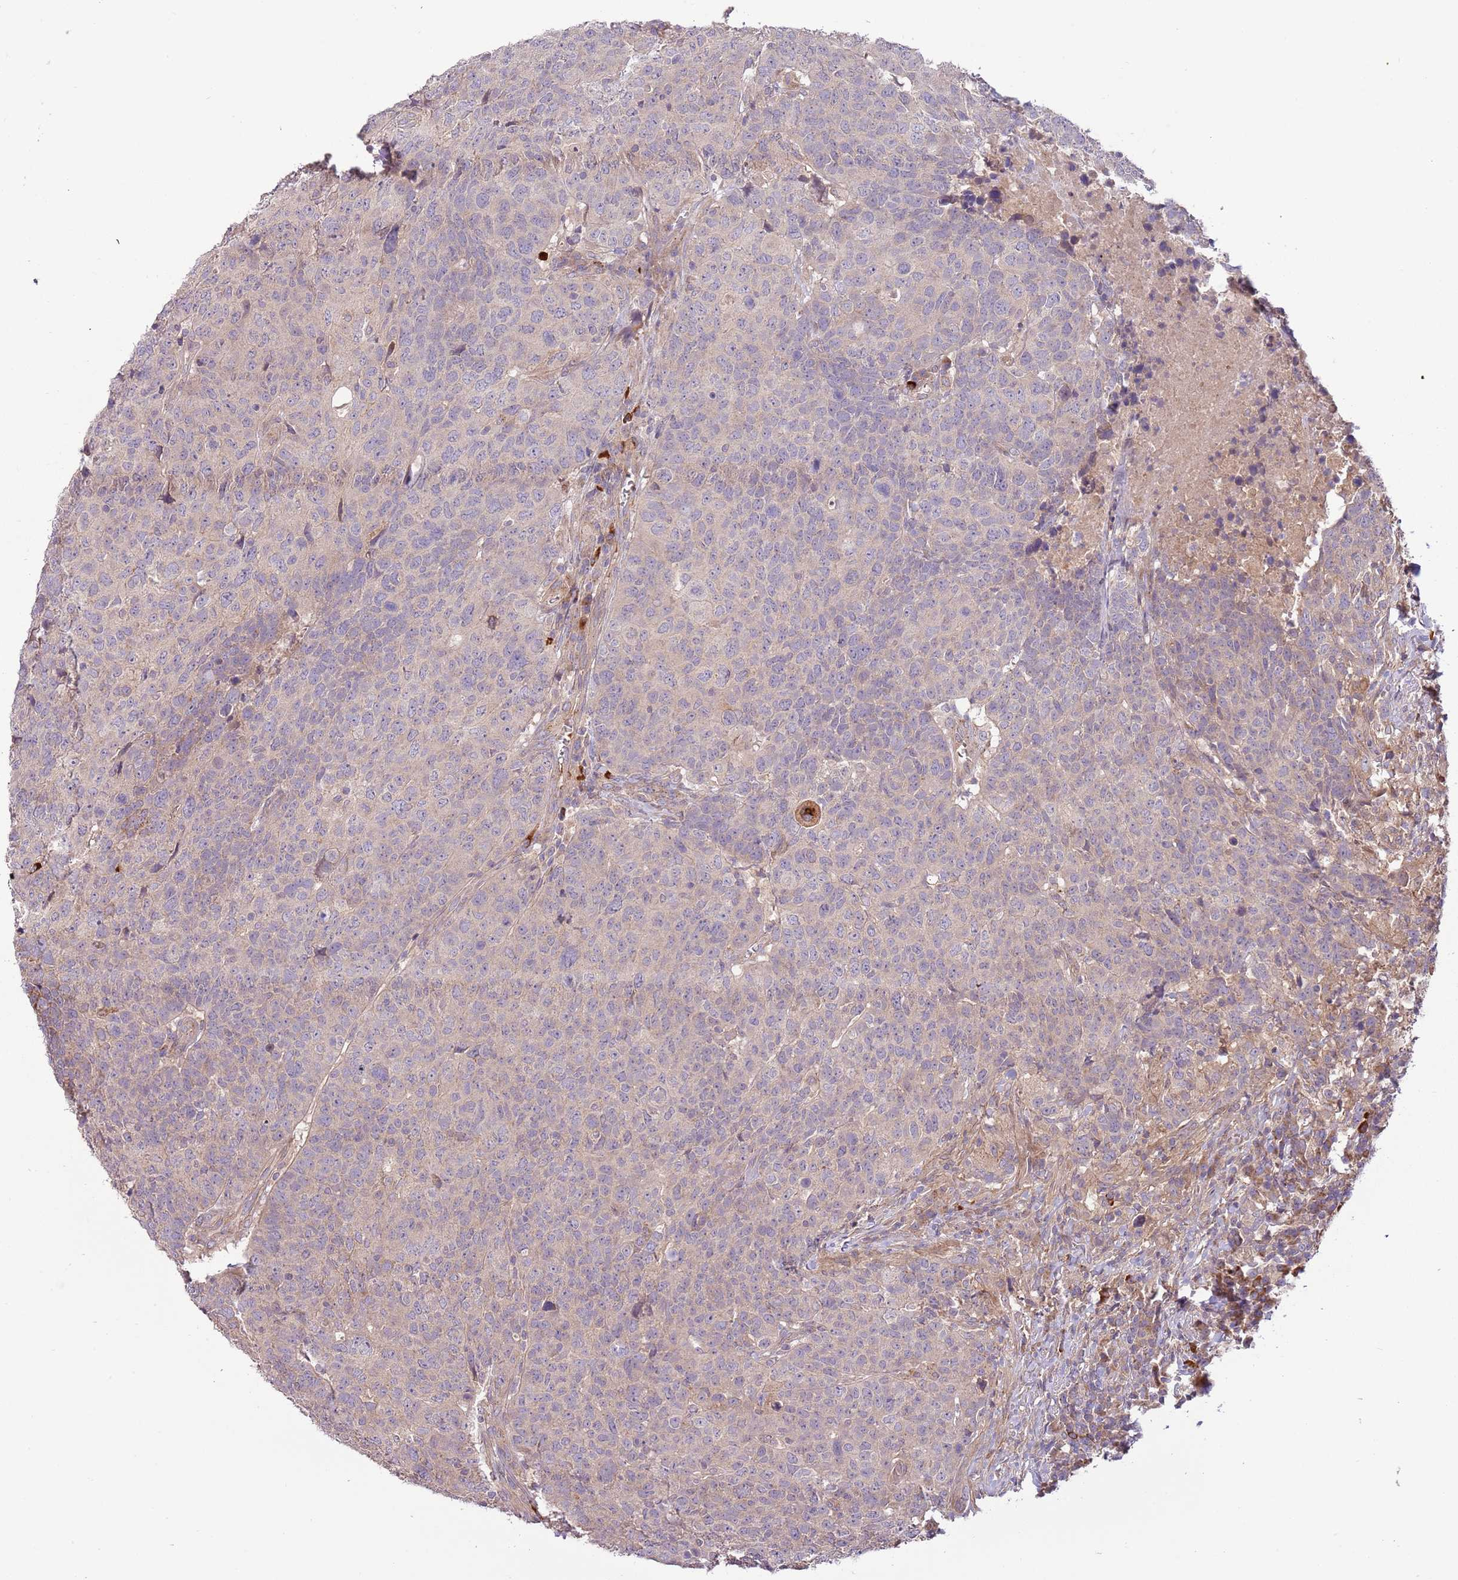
{"staining": {"intensity": "negative", "quantity": "none", "location": "none"}, "tissue": "head and neck cancer", "cell_type": "Tumor cells", "image_type": "cancer", "snomed": [{"axis": "morphology", "description": "Normal tissue, NOS"}, {"axis": "morphology", "description": "Squamous cell carcinoma, NOS"}, {"axis": "topography", "description": "Skeletal muscle"}, {"axis": "topography", "description": "Vascular tissue"}, {"axis": "topography", "description": "Peripheral nerve tissue"}, {"axis": "topography", "description": "Head-Neck"}], "caption": "Histopathology image shows no protein positivity in tumor cells of head and neck cancer tissue.", "gene": "RNF128", "patient": {"sex": "male", "age": 66}}